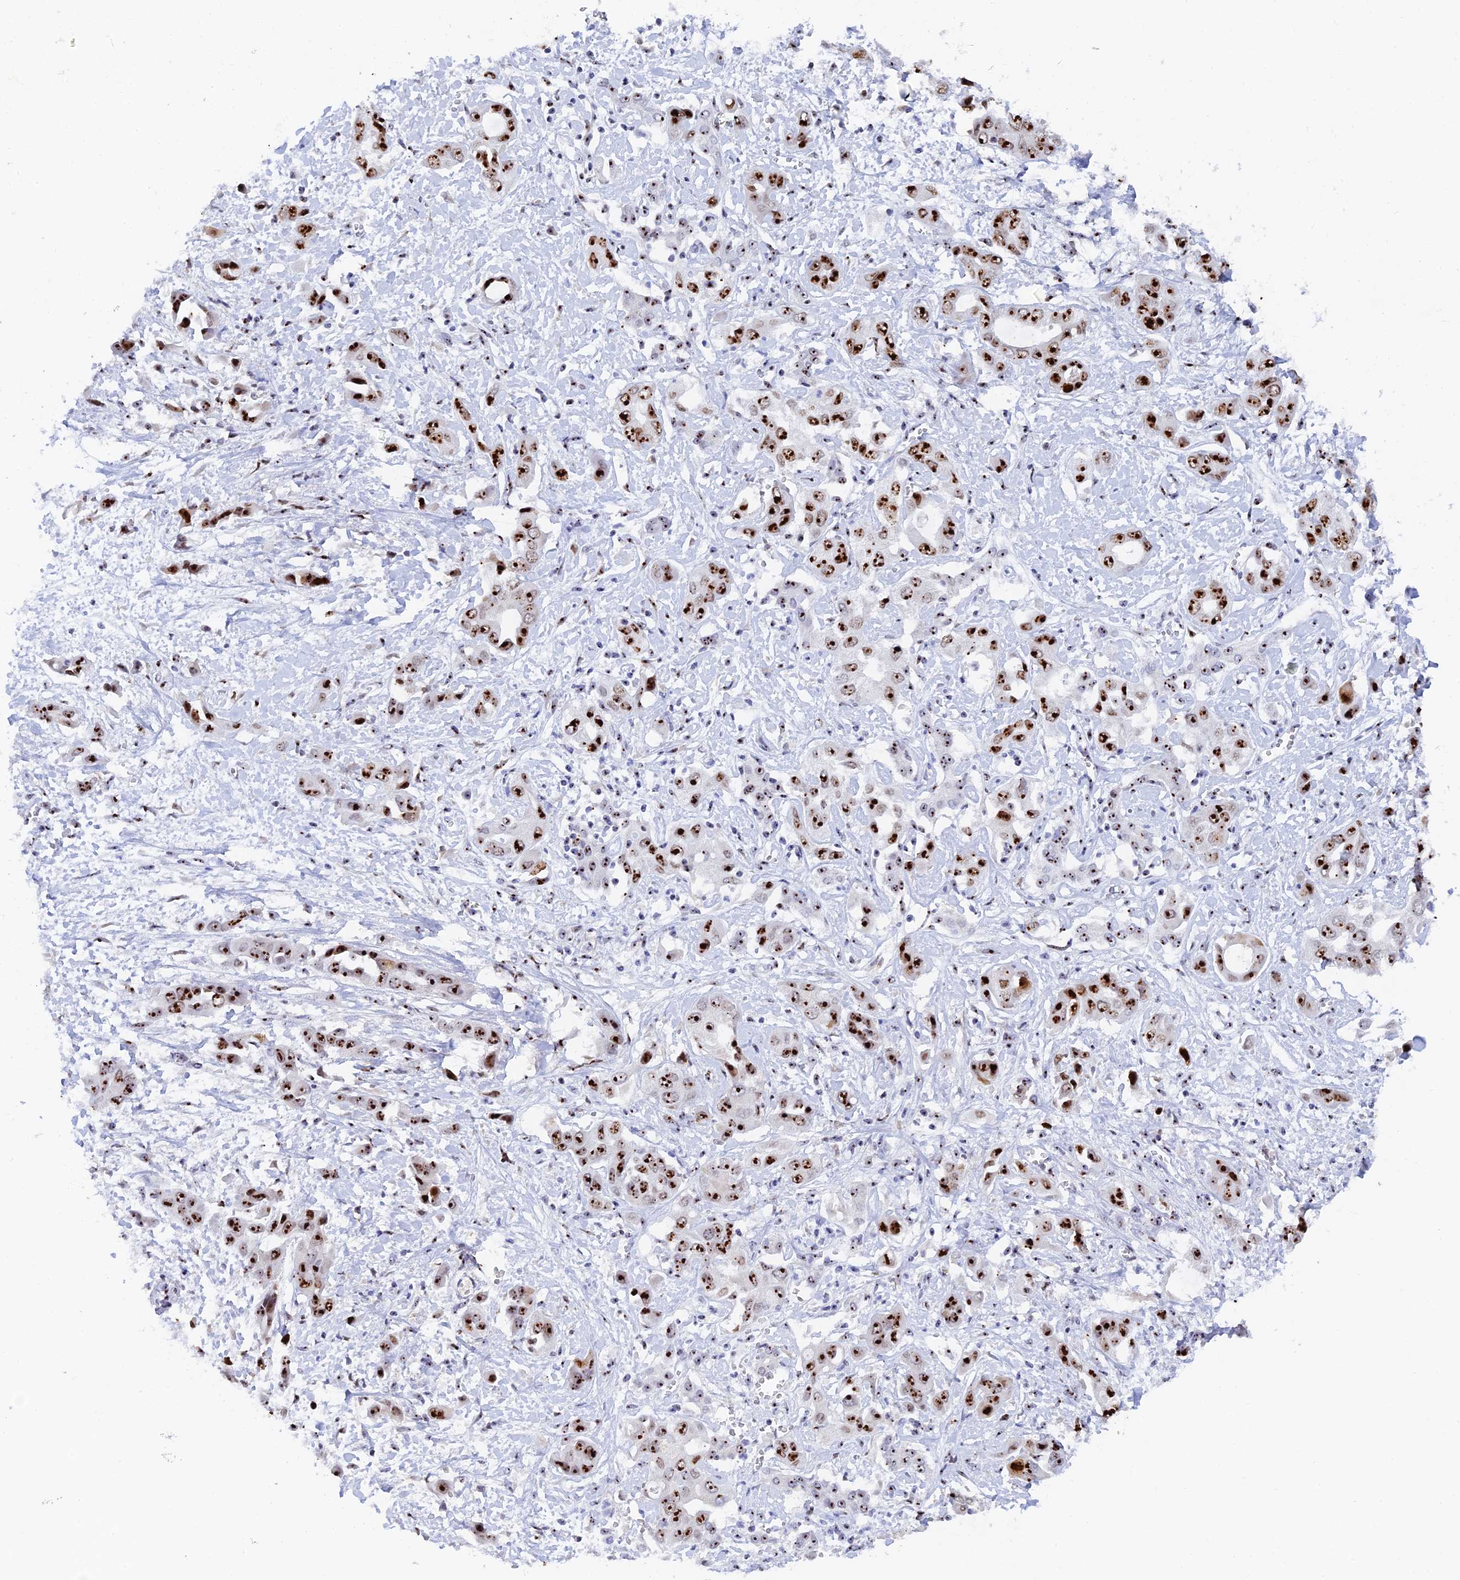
{"staining": {"intensity": "strong", "quantity": ">75%", "location": "nuclear"}, "tissue": "liver cancer", "cell_type": "Tumor cells", "image_type": "cancer", "snomed": [{"axis": "morphology", "description": "Cholangiocarcinoma"}, {"axis": "topography", "description": "Liver"}], "caption": "IHC histopathology image of neoplastic tissue: human liver cholangiocarcinoma stained using immunohistochemistry displays high levels of strong protein expression localized specifically in the nuclear of tumor cells, appearing as a nuclear brown color.", "gene": "RSL1D1", "patient": {"sex": "female", "age": 52}}